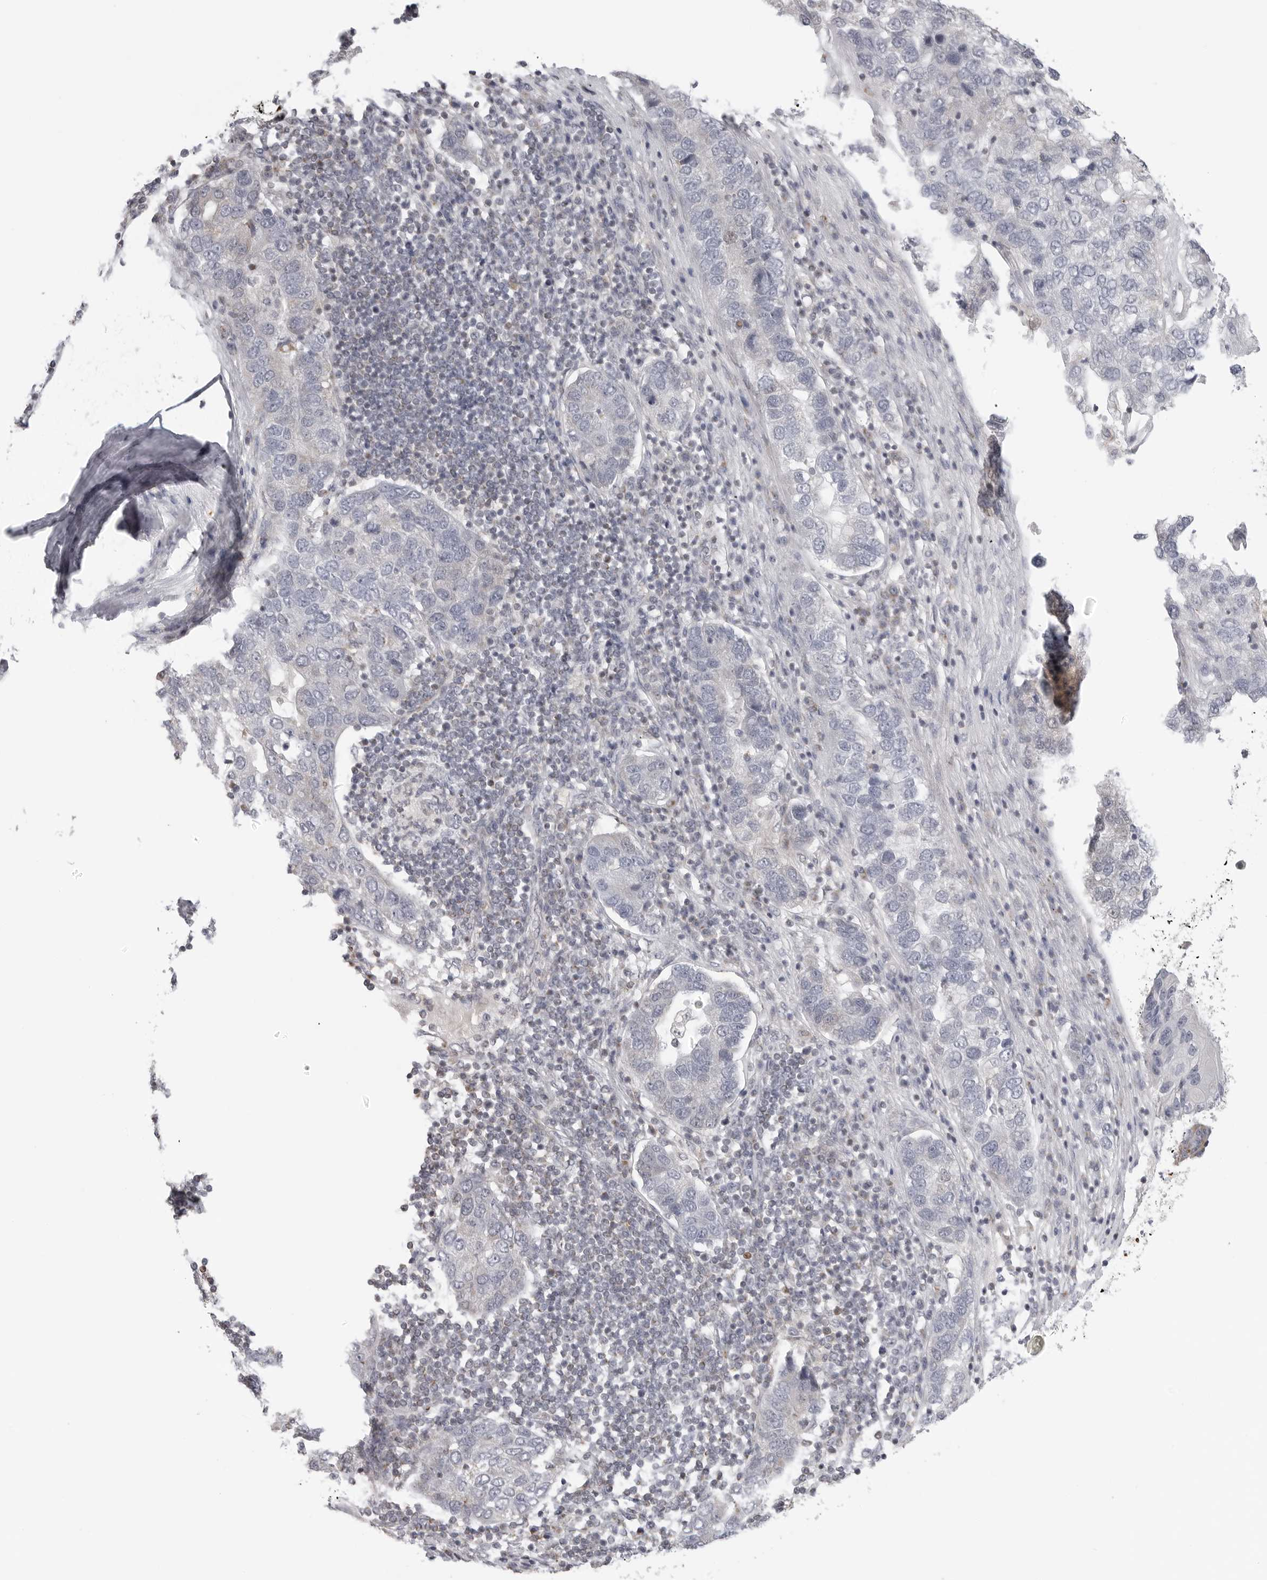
{"staining": {"intensity": "negative", "quantity": "none", "location": "none"}, "tissue": "pancreatic cancer", "cell_type": "Tumor cells", "image_type": "cancer", "snomed": [{"axis": "morphology", "description": "Adenocarcinoma, NOS"}, {"axis": "topography", "description": "Pancreas"}], "caption": "Pancreatic cancer (adenocarcinoma) stained for a protein using immunohistochemistry (IHC) exhibits no expression tumor cells.", "gene": "MAP7D1", "patient": {"sex": "female", "age": 61}}